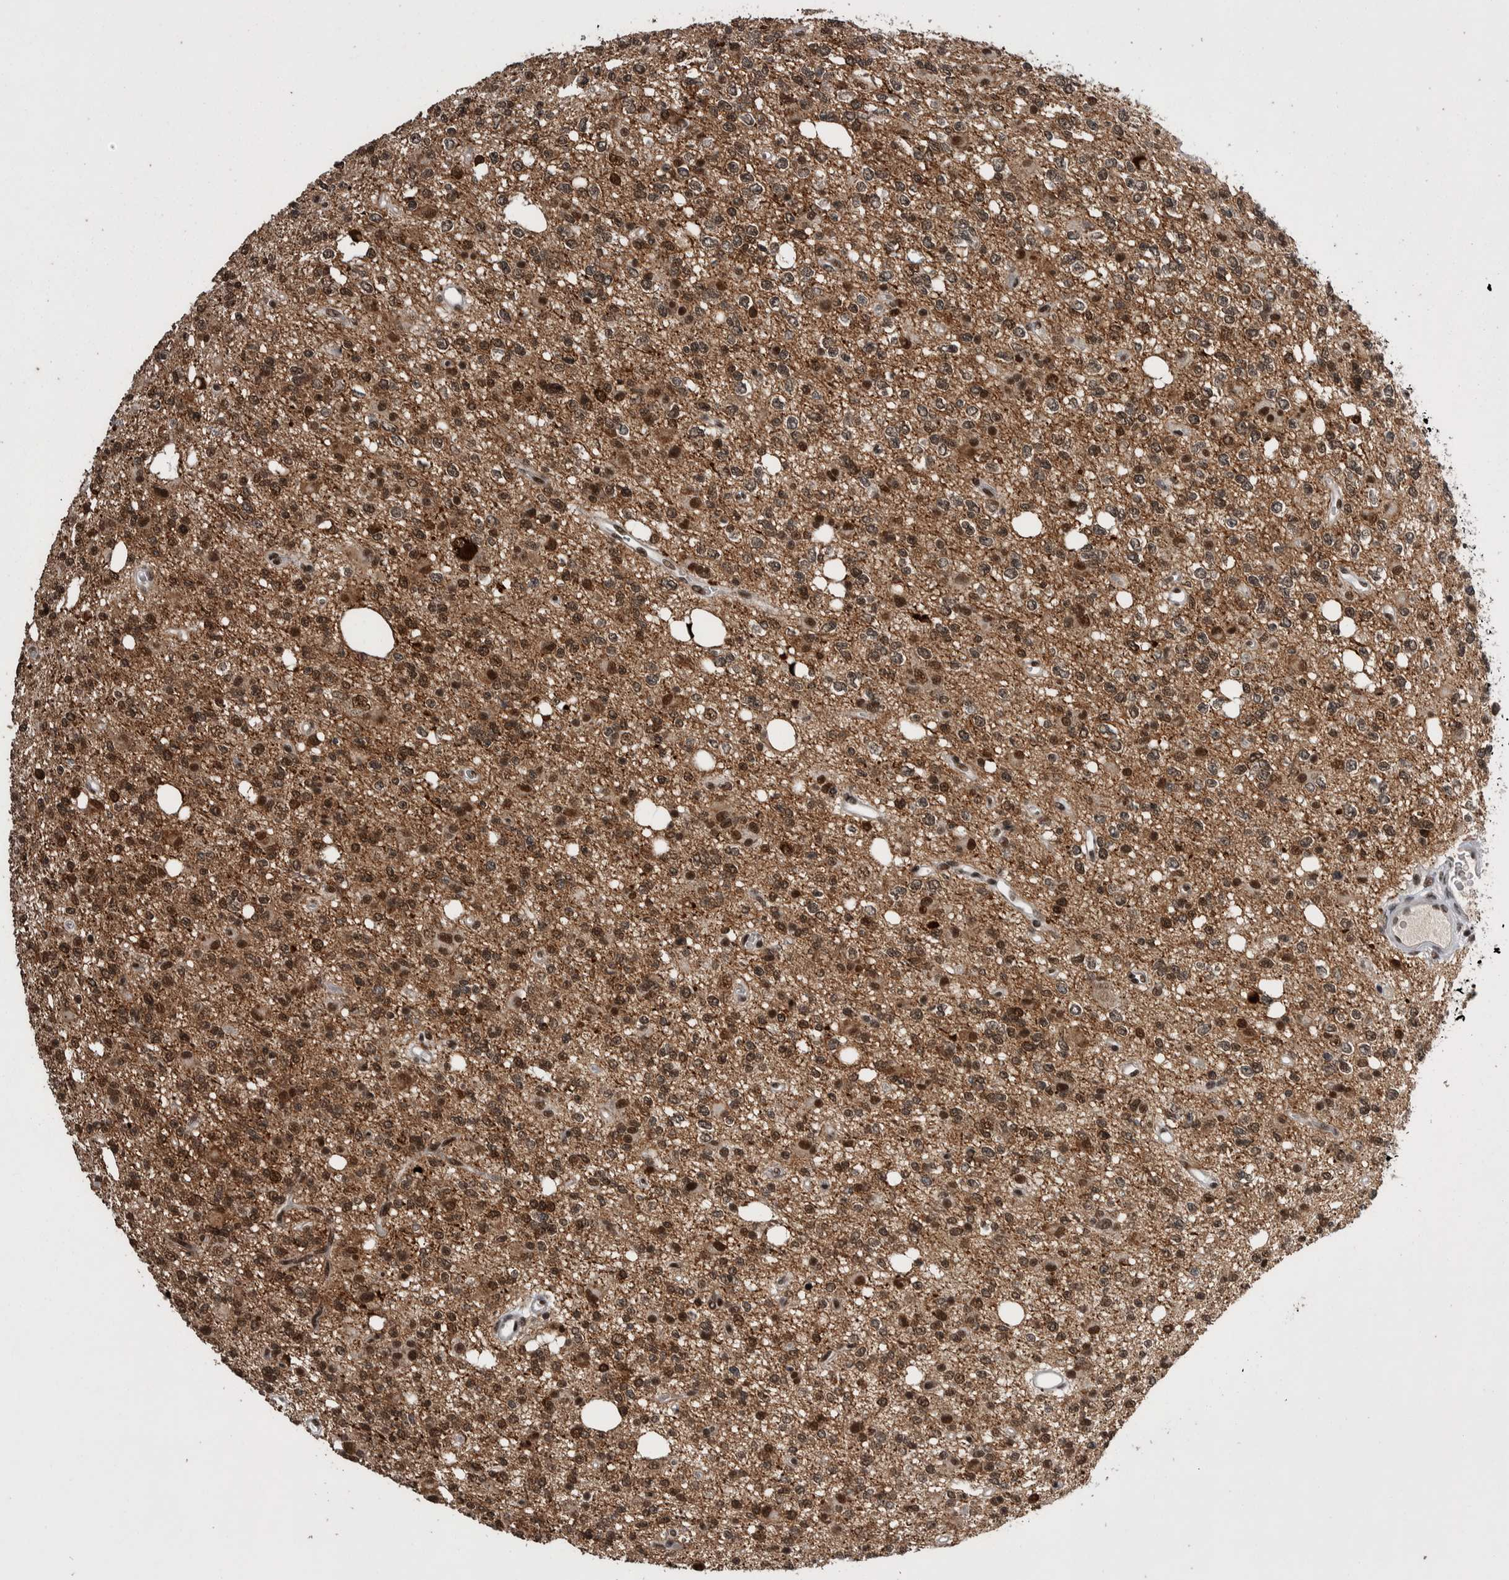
{"staining": {"intensity": "moderate", "quantity": ">75%", "location": "nuclear"}, "tissue": "glioma", "cell_type": "Tumor cells", "image_type": "cancer", "snomed": [{"axis": "morphology", "description": "Glioma, malignant, High grade"}, {"axis": "topography", "description": "Brain"}], "caption": "Protein staining by immunohistochemistry reveals moderate nuclear staining in about >75% of tumor cells in glioma.", "gene": "DMTF1", "patient": {"sex": "female", "age": 62}}